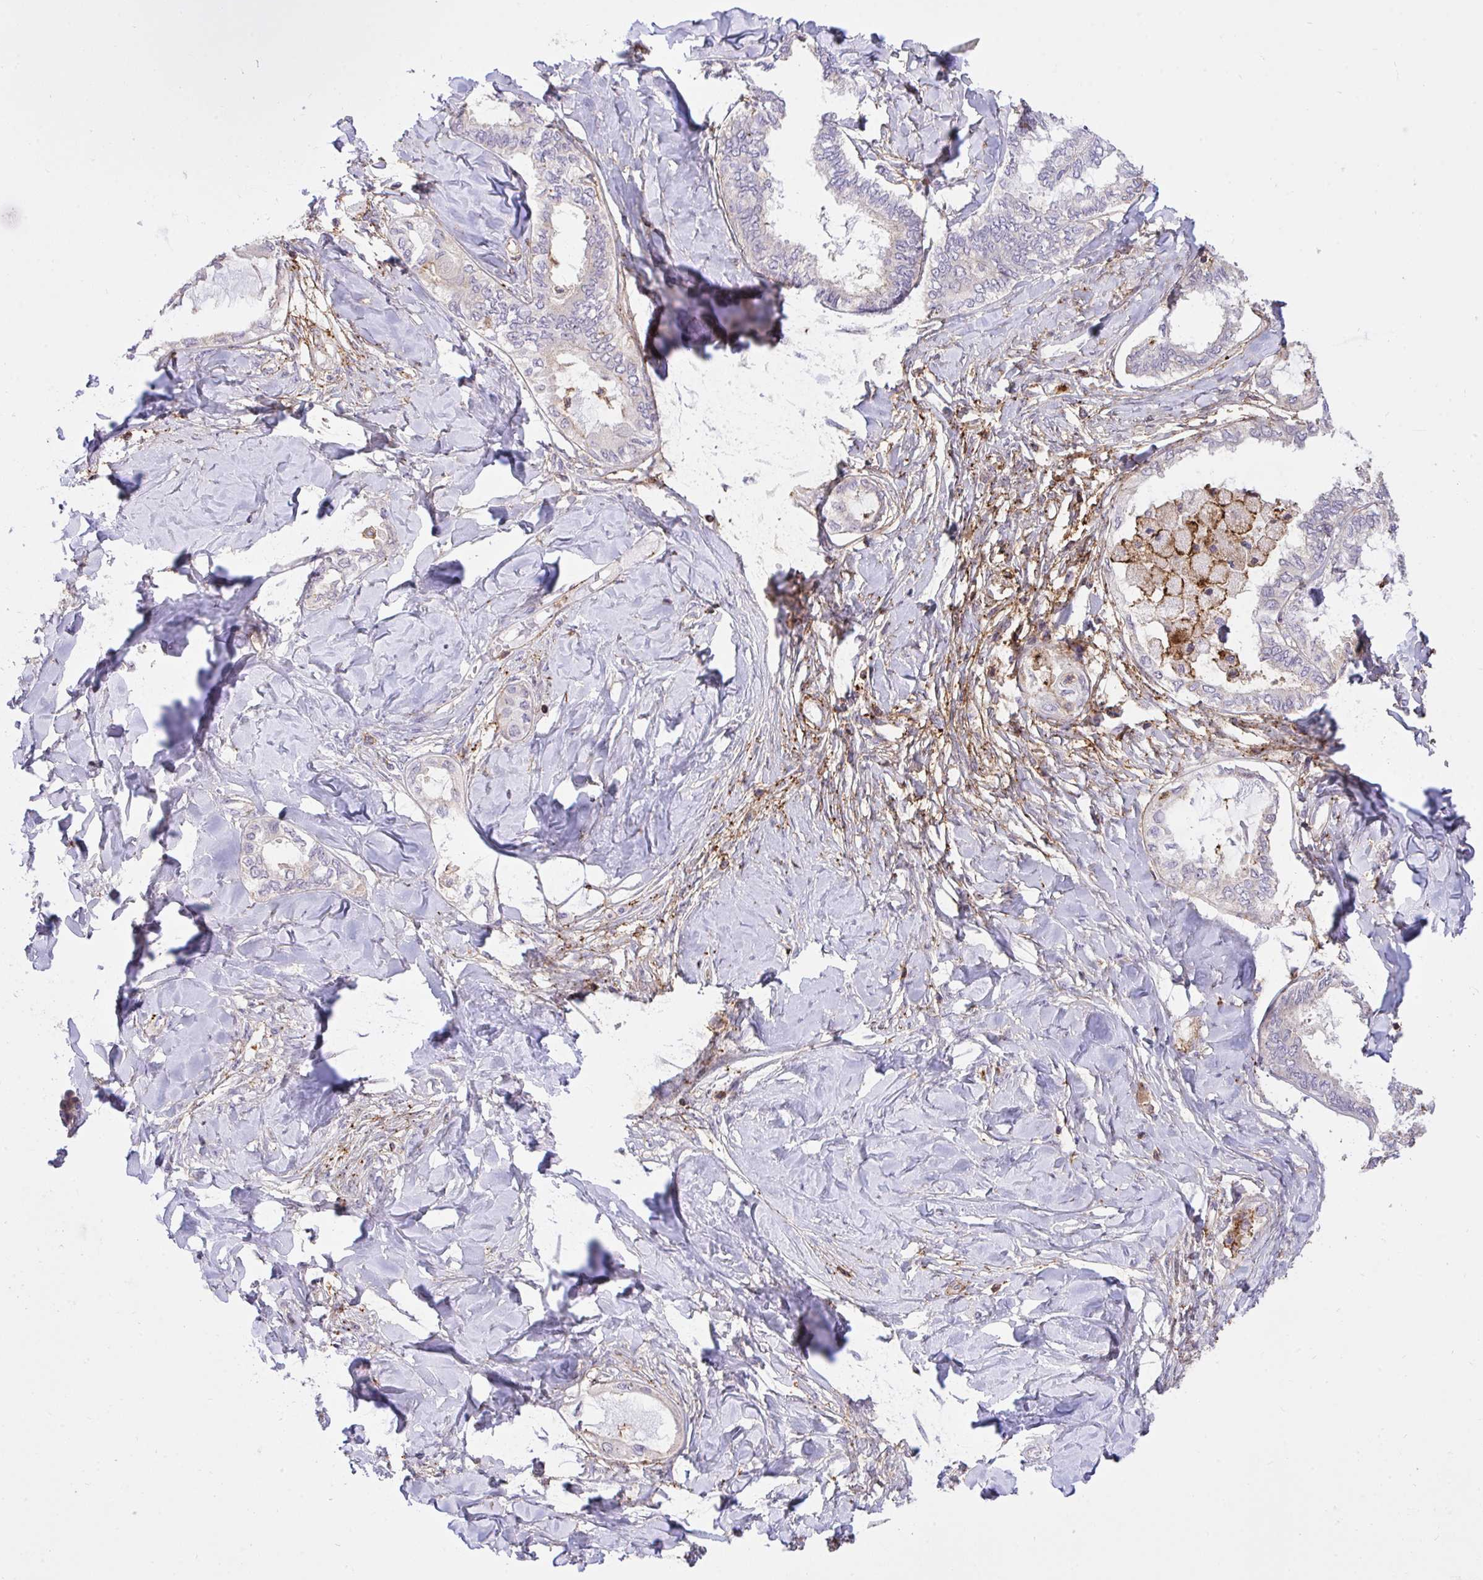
{"staining": {"intensity": "negative", "quantity": "none", "location": "none"}, "tissue": "ovarian cancer", "cell_type": "Tumor cells", "image_type": "cancer", "snomed": [{"axis": "morphology", "description": "Carcinoma, endometroid"}, {"axis": "topography", "description": "Ovary"}], "caption": "DAB immunohistochemical staining of ovarian cancer demonstrates no significant expression in tumor cells. The staining was performed using DAB (3,3'-diaminobenzidine) to visualize the protein expression in brown, while the nuclei were stained in blue with hematoxylin (Magnification: 20x).", "gene": "ERI1", "patient": {"sex": "female", "age": 70}}